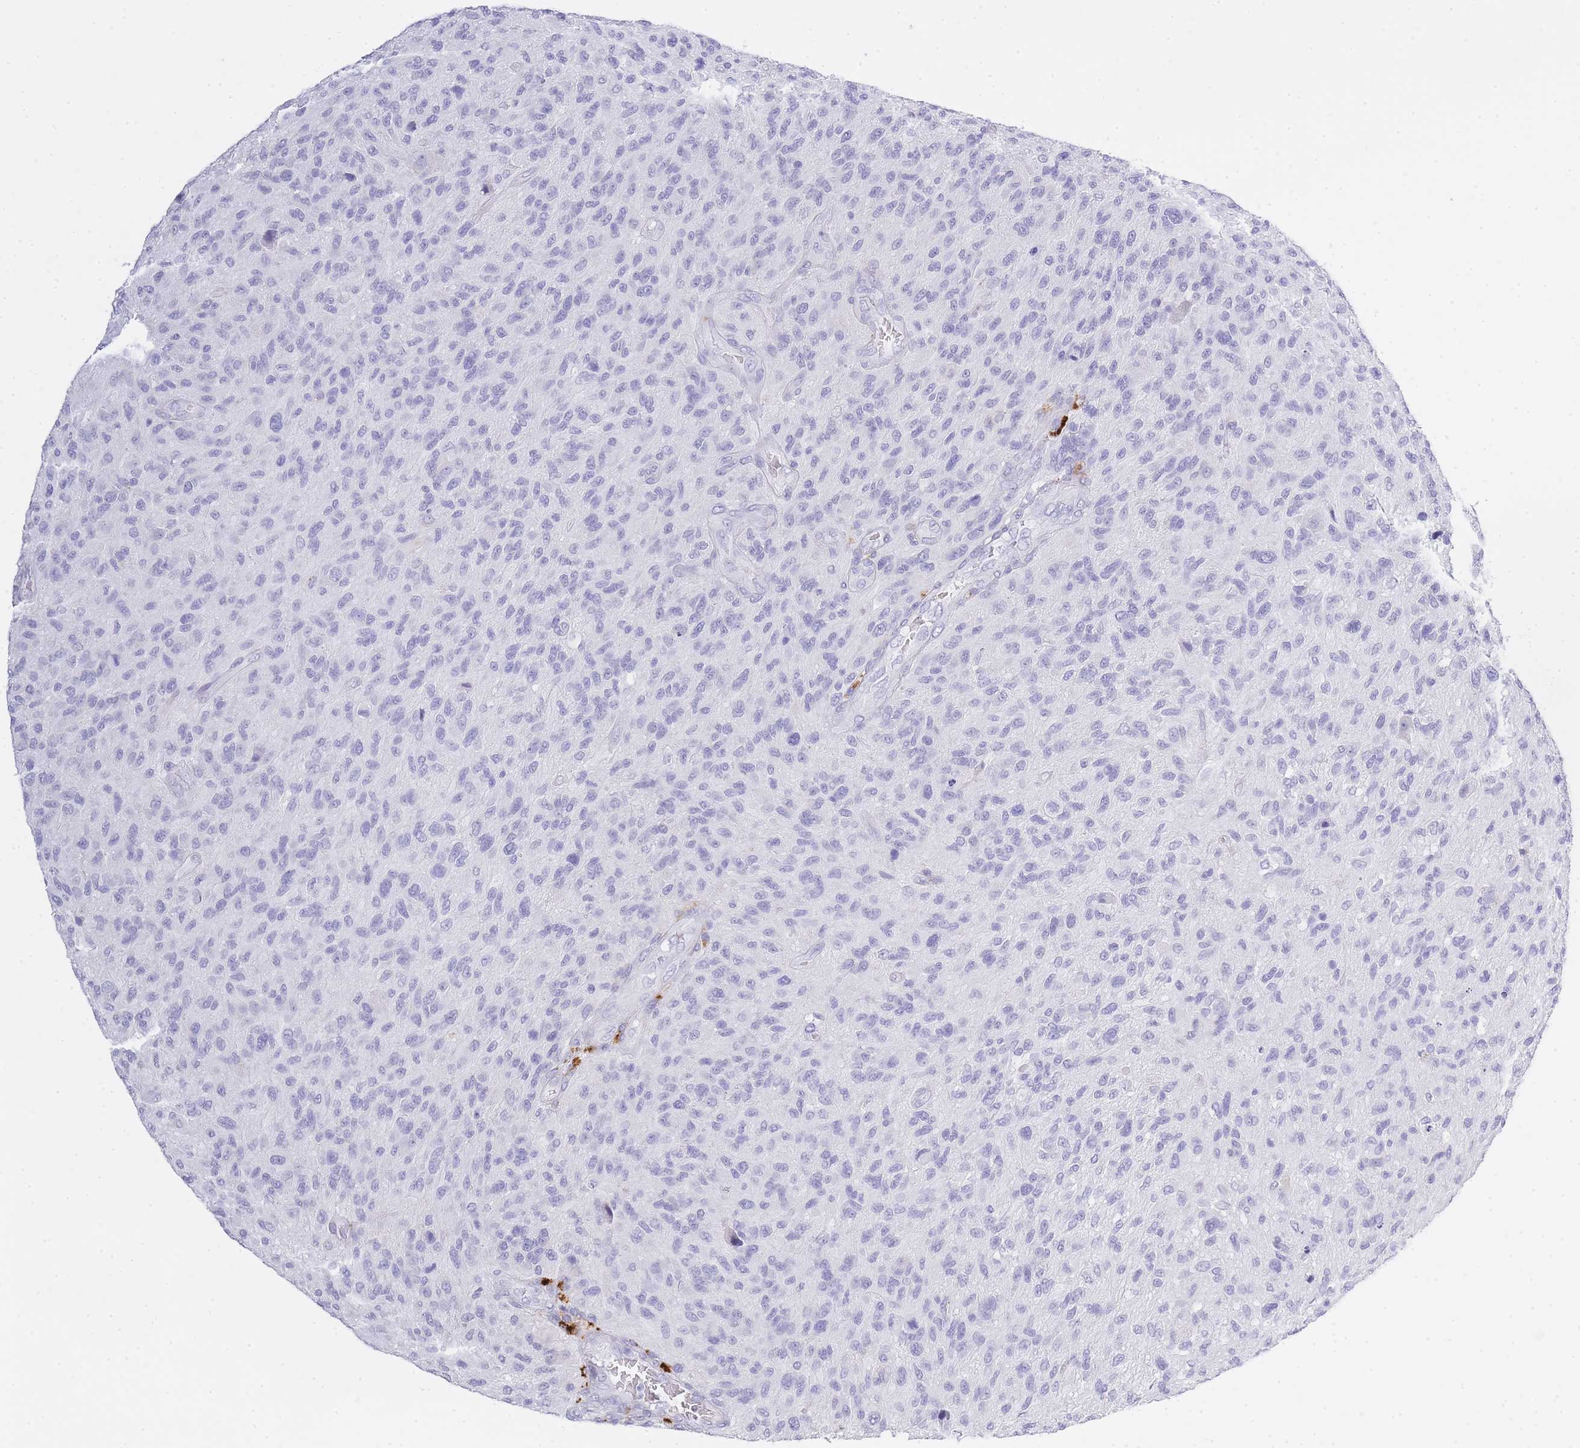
{"staining": {"intensity": "negative", "quantity": "none", "location": "none"}, "tissue": "glioma", "cell_type": "Tumor cells", "image_type": "cancer", "snomed": [{"axis": "morphology", "description": "Glioma, malignant, High grade"}, {"axis": "topography", "description": "Brain"}], "caption": "Tumor cells show no significant protein expression in glioma. Brightfield microscopy of immunohistochemistry (IHC) stained with DAB (brown) and hematoxylin (blue), captured at high magnification.", "gene": "RHO", "patient": {"sex": "male", "age": 47}}